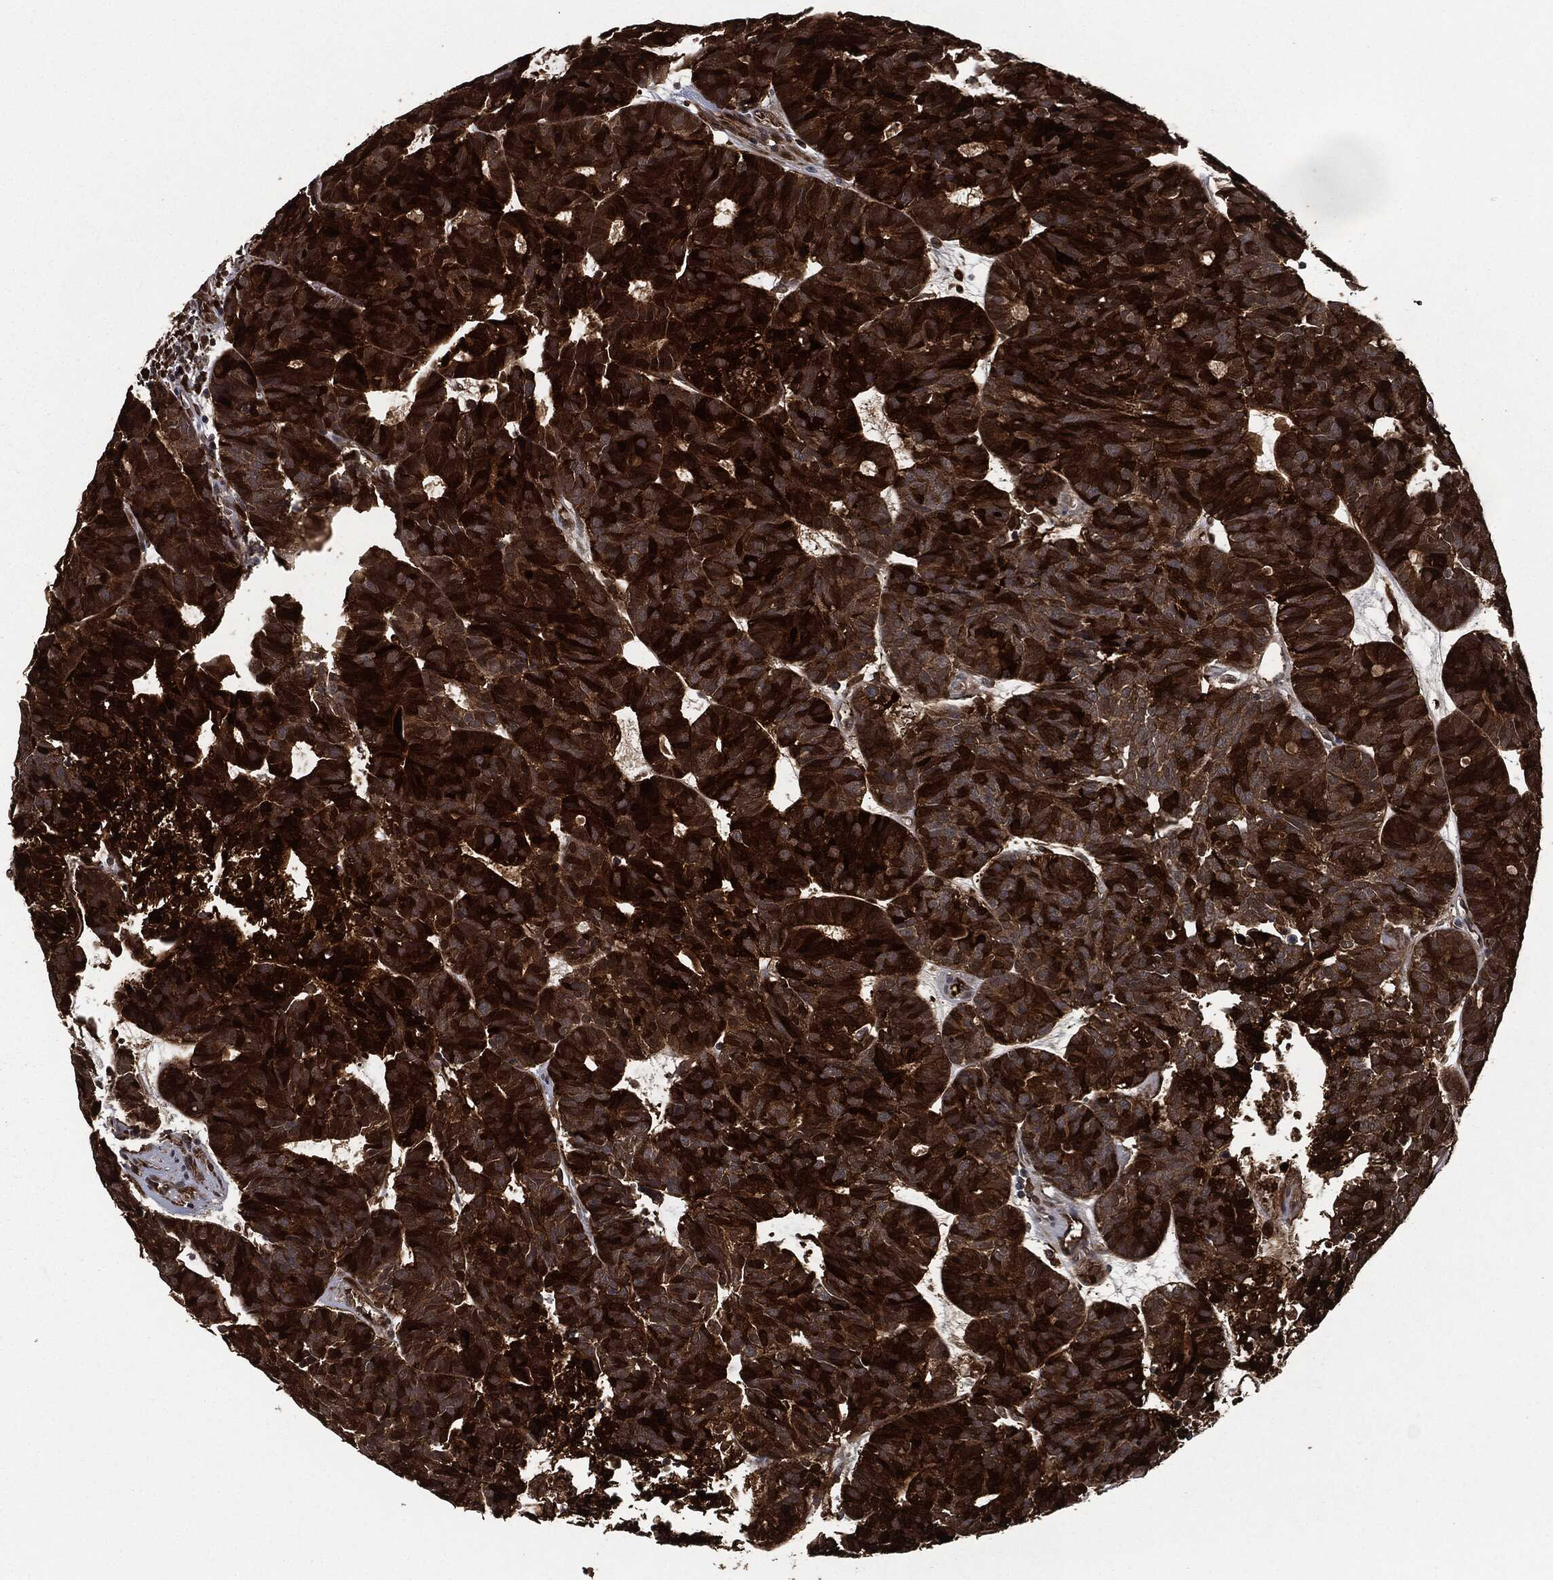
{"staining": {"intensity": "strong", "quantity": ">75%", "location": "cytoplasmic/membranous"}, "tissue": "head and neck cancer", "cell_type": "Tumor cells", "image_type": "cancer", "snomed": [{"axis": "morphology", "description": "Adenocarcinoma, NOS"}, {"axis": "topography", "description": "Head-Neck"}], "caption": "IHC staining of adenocarcinoma (head and neck), which displays high levels of strong cytoplasmic/membranous staining in about >75% of tumor cells indicating strong cytoplasmic/membranous protein expression. The staining was performed using DAB (brown) for protein detection and nuclei were counterstained in hematoxylin (blue).", "gene": "CRABP2", "patient": {"sex": "female", "age": 81}}